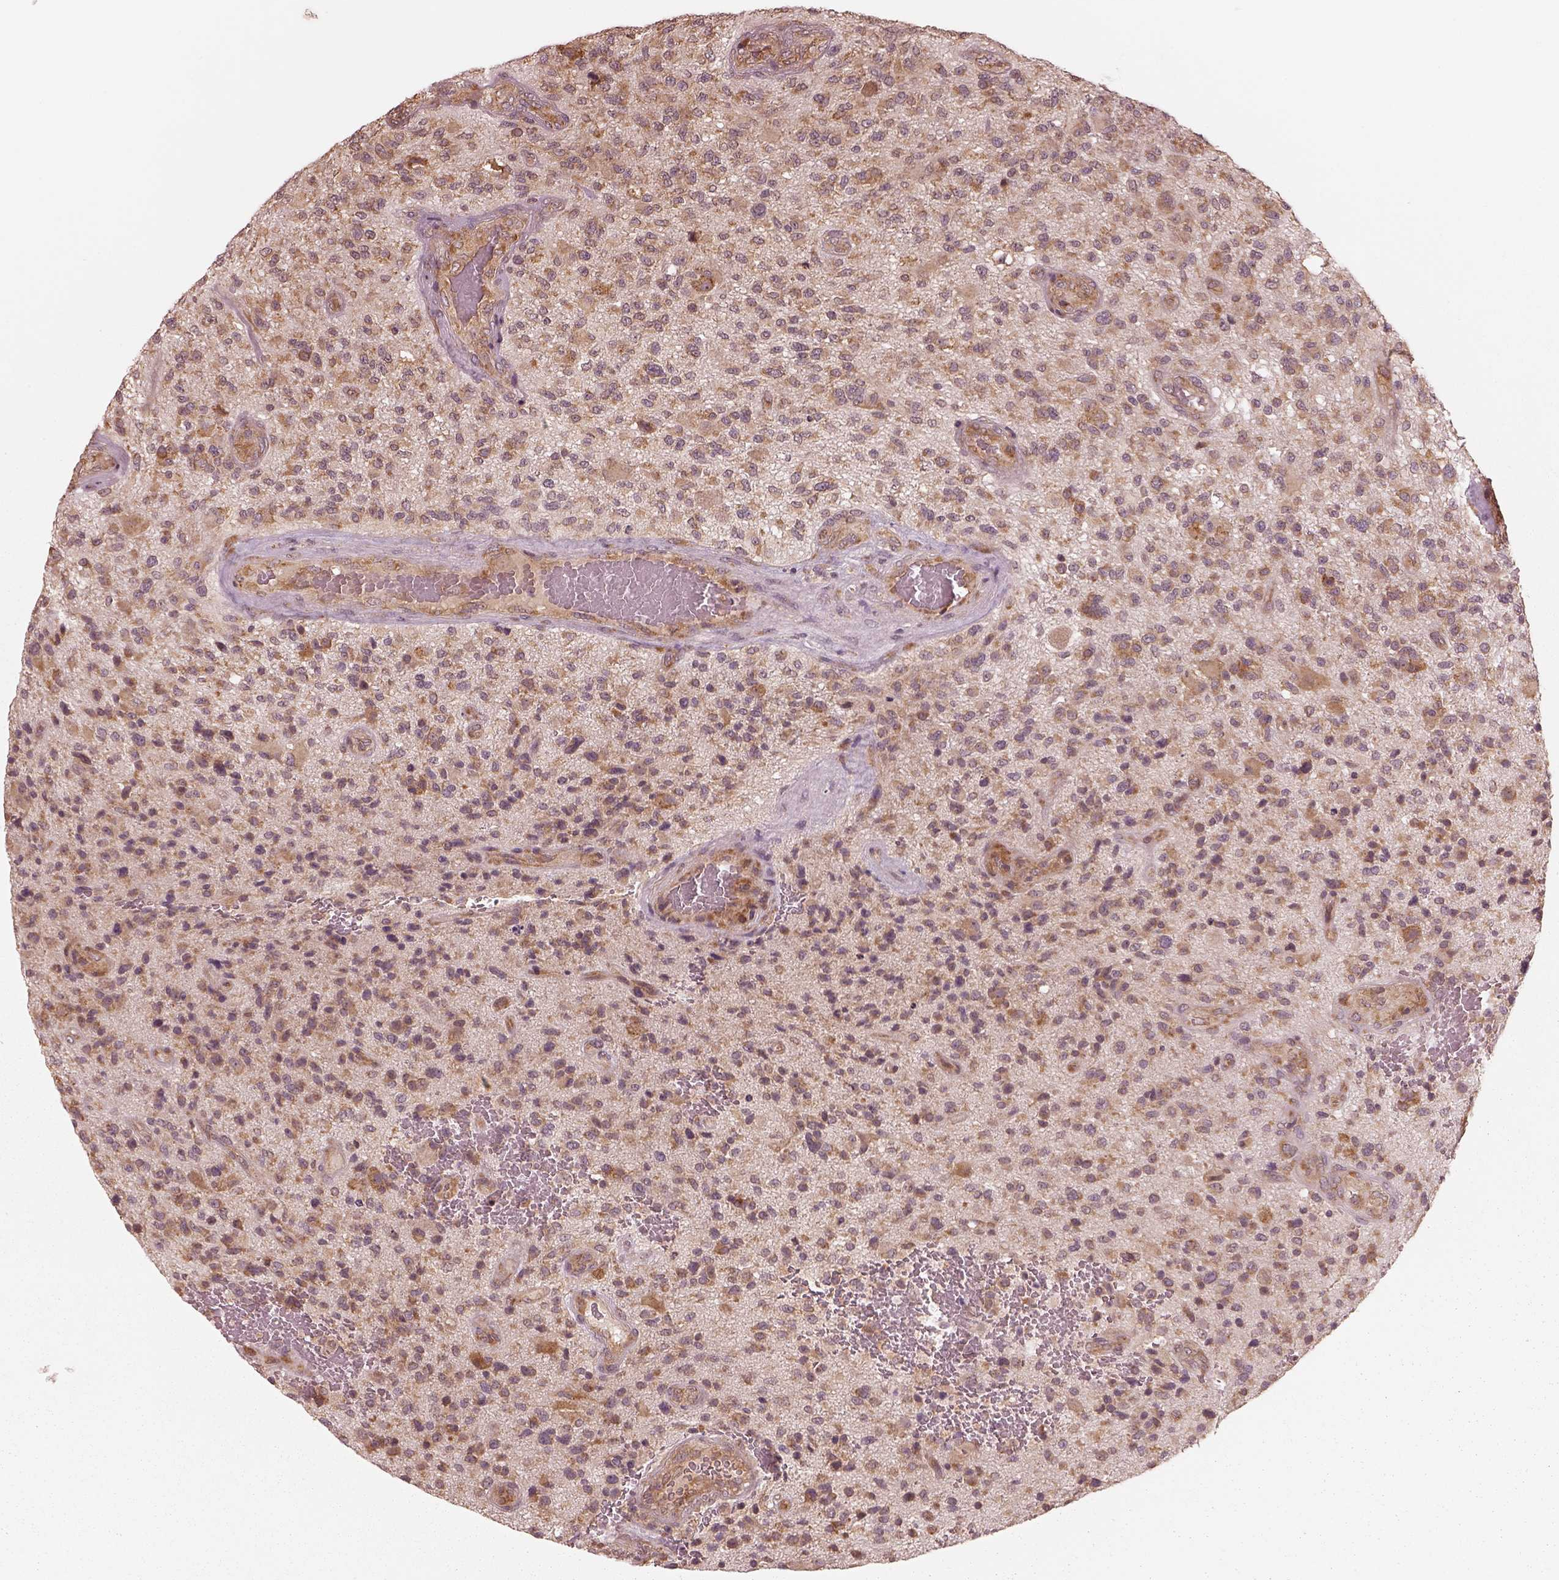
{"staining": {"intensity": "moderate", "quantity": ">75%", "location": "cytoplasmic/membranous"}, "tissue": "glioma", "cell_type": "Tumor cells", "image_type": "cancer", "snomed": [{"axis": "morphology", "description": "Glioma, malignant, High grade"}, {"axis": "topography", "description": "Brain"}], "caption": "Immunohistochemical staining of malignant glioma (high-grade) shows medium levels of moderate cytoplasmic/membranous protein expression in approximately >75% of tumor cells.", "gene": "RPS5", "patient": {"sex": "male", "age": 47}}